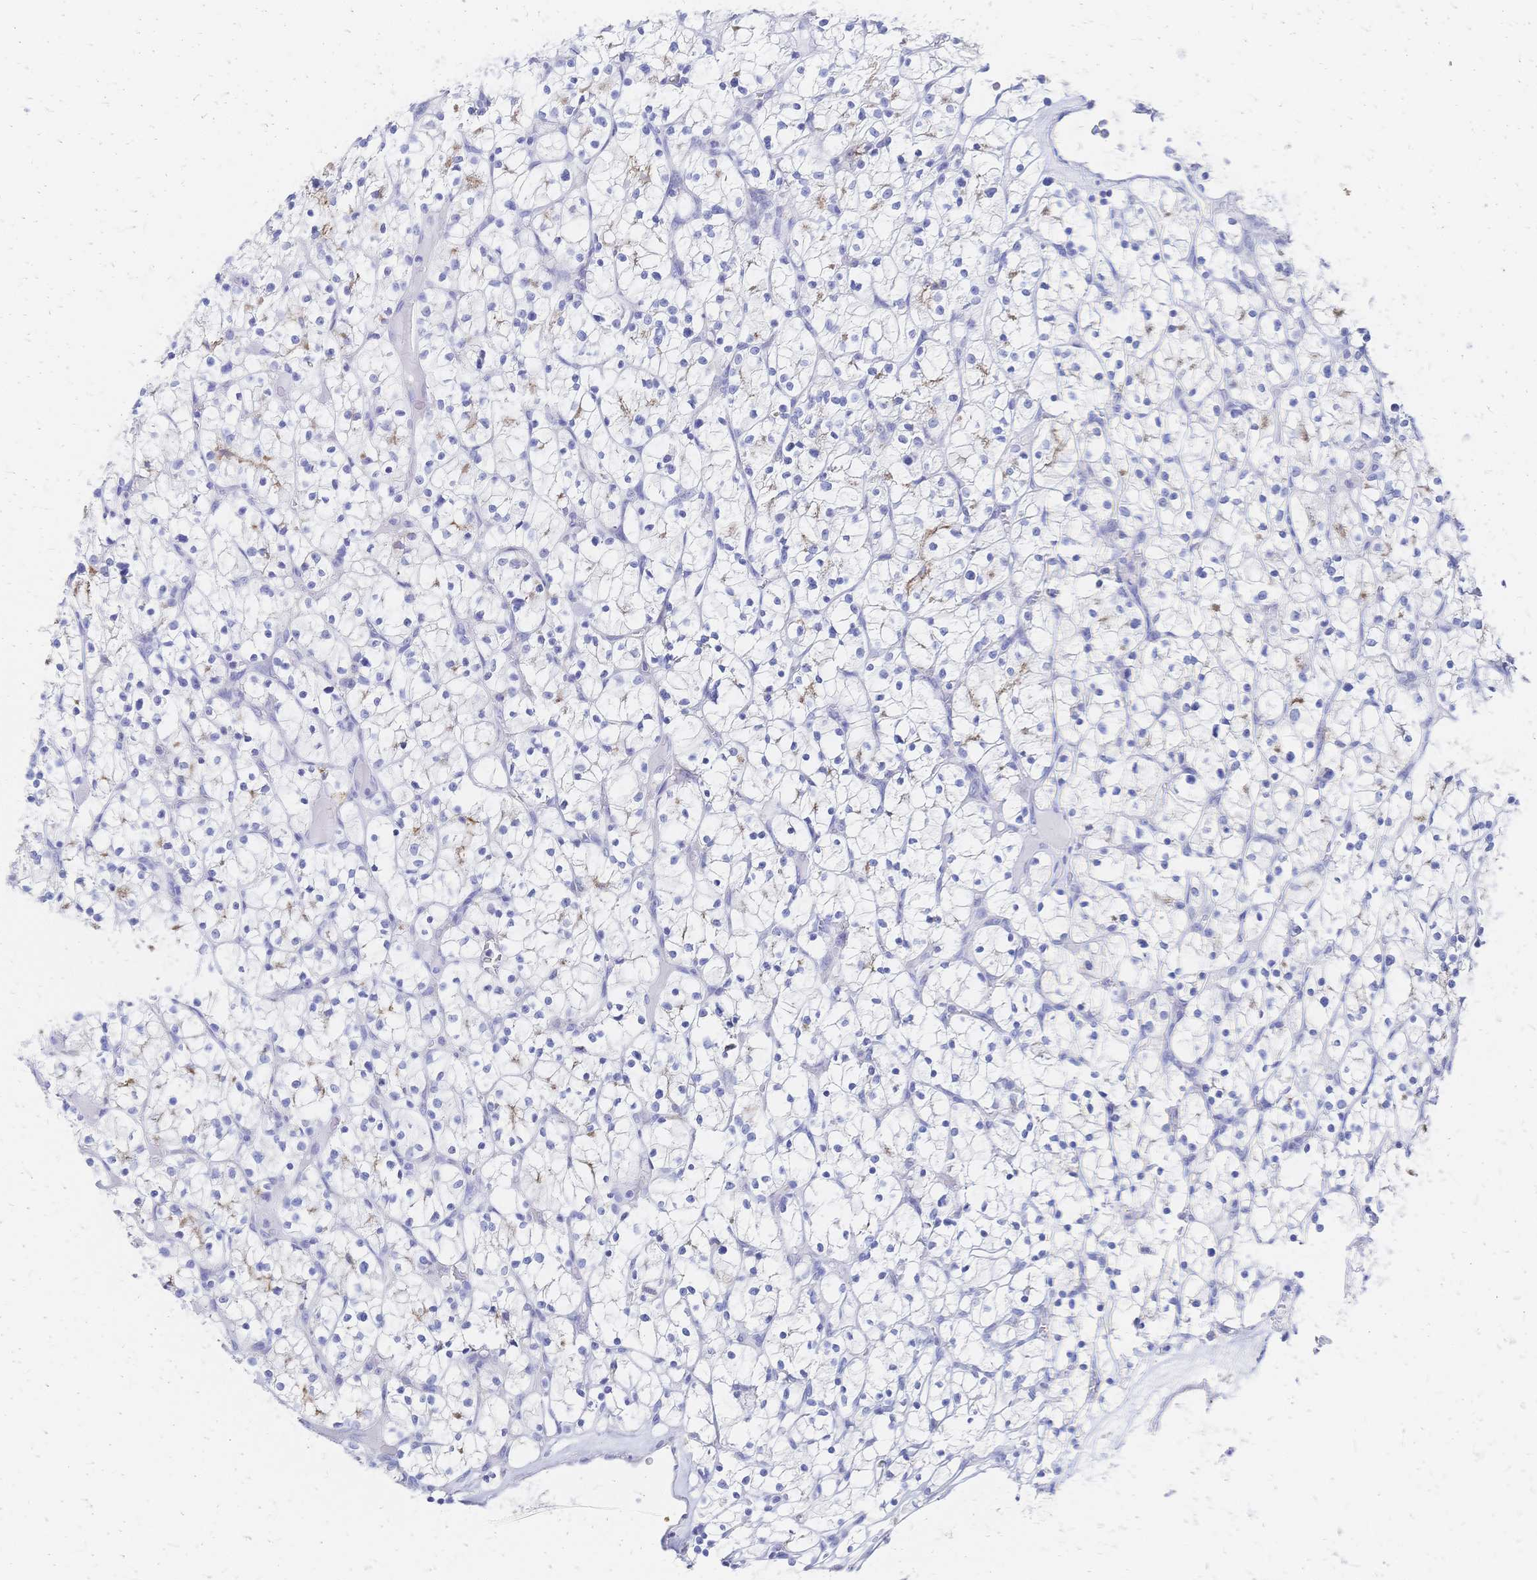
{"staining": {"intensity": "negative", "quantity": "none", "location": "none"}, "tissue": "renal cancer", "cell_type": "Tumor cells", "image_type": "cancer", "snomed": [{"axis": "morphology", "description": "Adenocarcinoma, NOS"}, {"axis": "topography", "description": "Kidney"}], "caption": "Immunohistochemistry histopathology image of neoplastic tissue: human renal cancer stained with DAB reveals no significant protein staining in tumor cells. The staining was performed using DAB to visualize the protein expression in brown, while the nuclei were stained in blue with hematoxylin (Magnification: 20x).", "gene": "SLC5A1", "patient": {"sex": "female", "age": 64}}